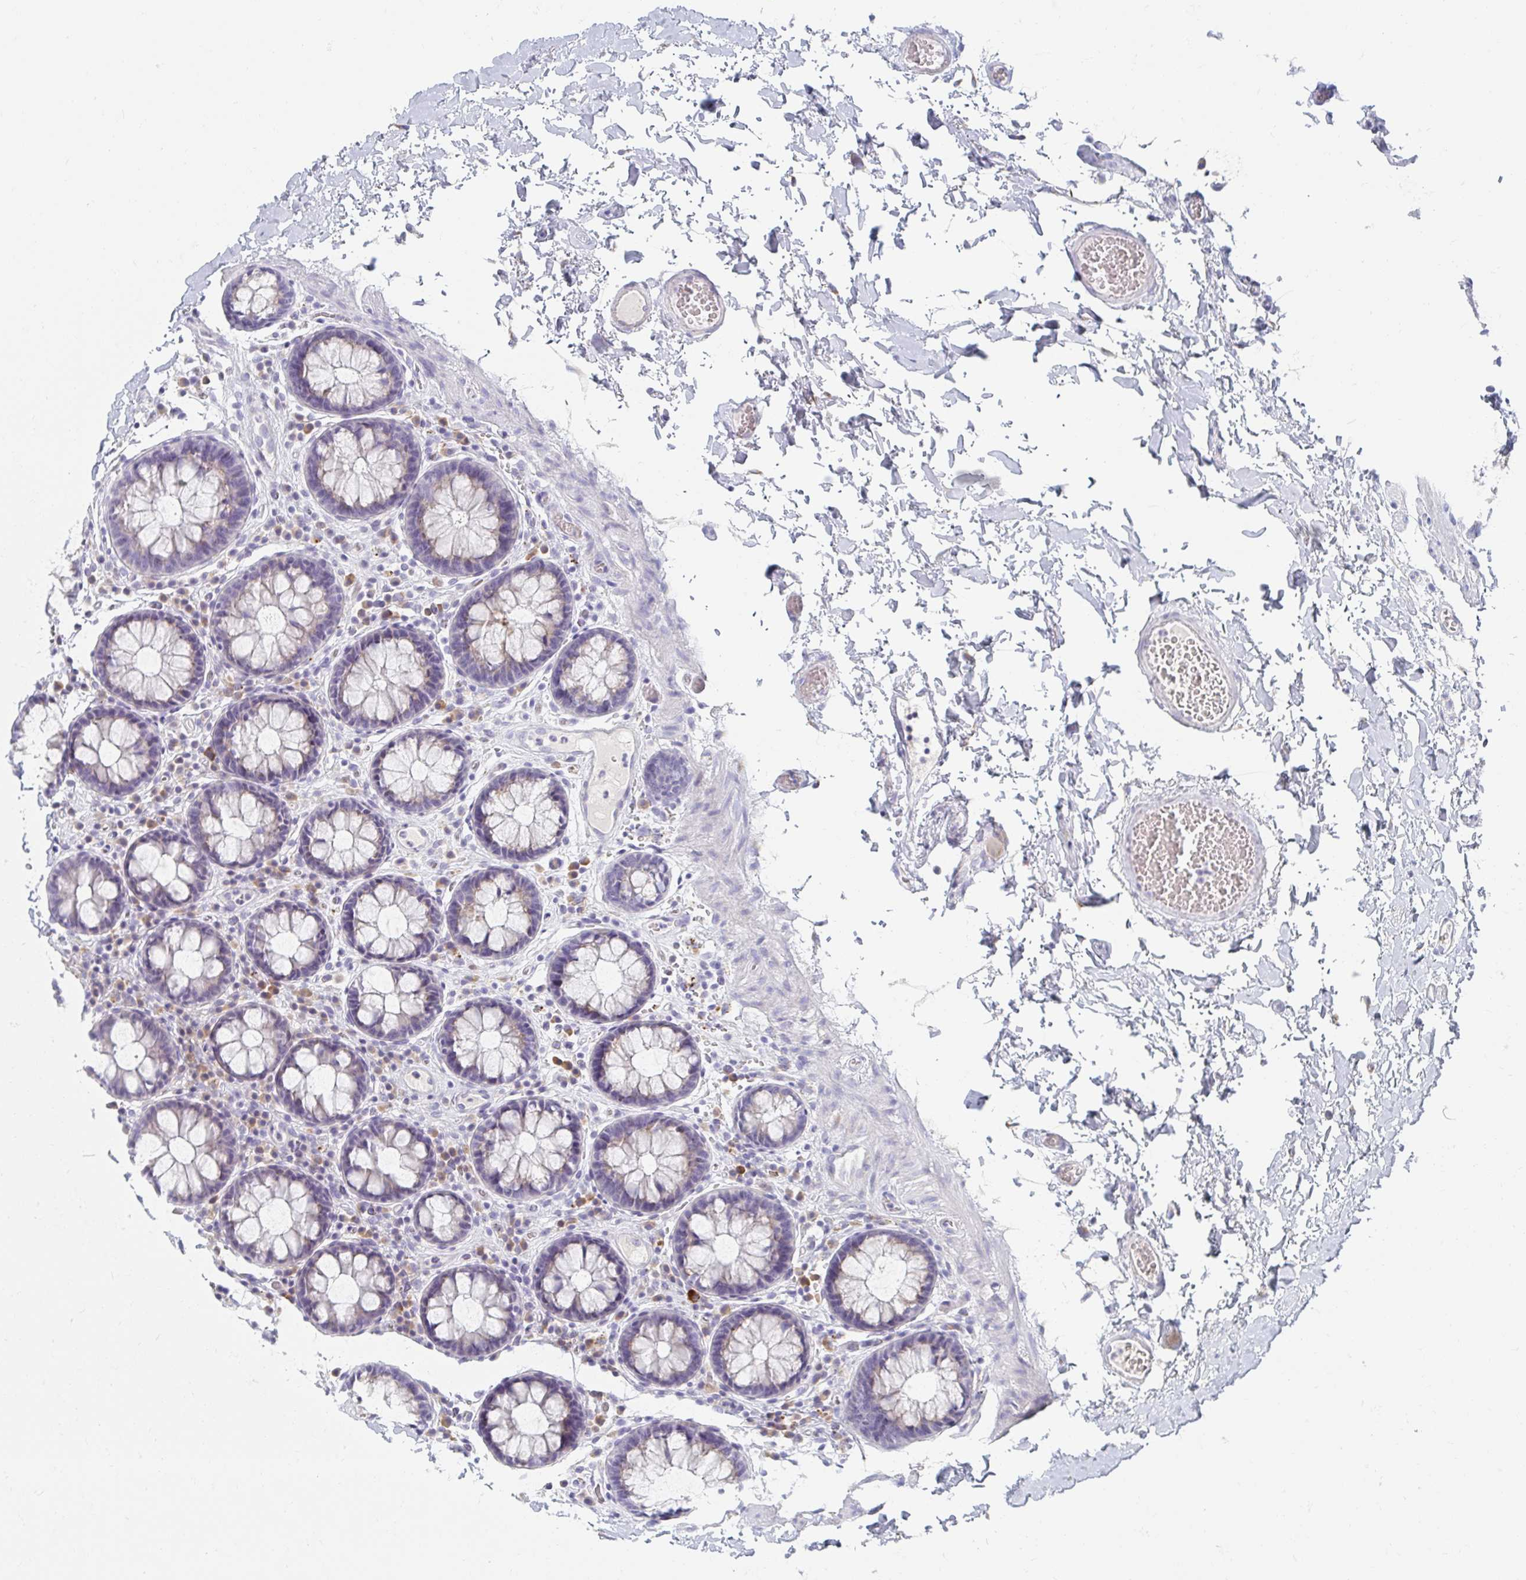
{"staining": {"intensity": "negative", "quantity": "none", "location": "none"}, "tissue": "colon", "cell_type": "Endothelial cells", "image_type": "normal", "snomed": [{"axis": "morphology", "description": "Normal tissue, NOS"}, {"axis": "topography", "description": "Colon"}, {"axis": "topography", "description": "Peripheral nerve tissue"}], "caption": "An immunohistochemistry micrograph of benign colon is shown. There is no staining in endothelial cells of colon. Nuclei are stained in blue.", "gene": "MYLK2", "patient": {"sex": "male", "age": 84}}